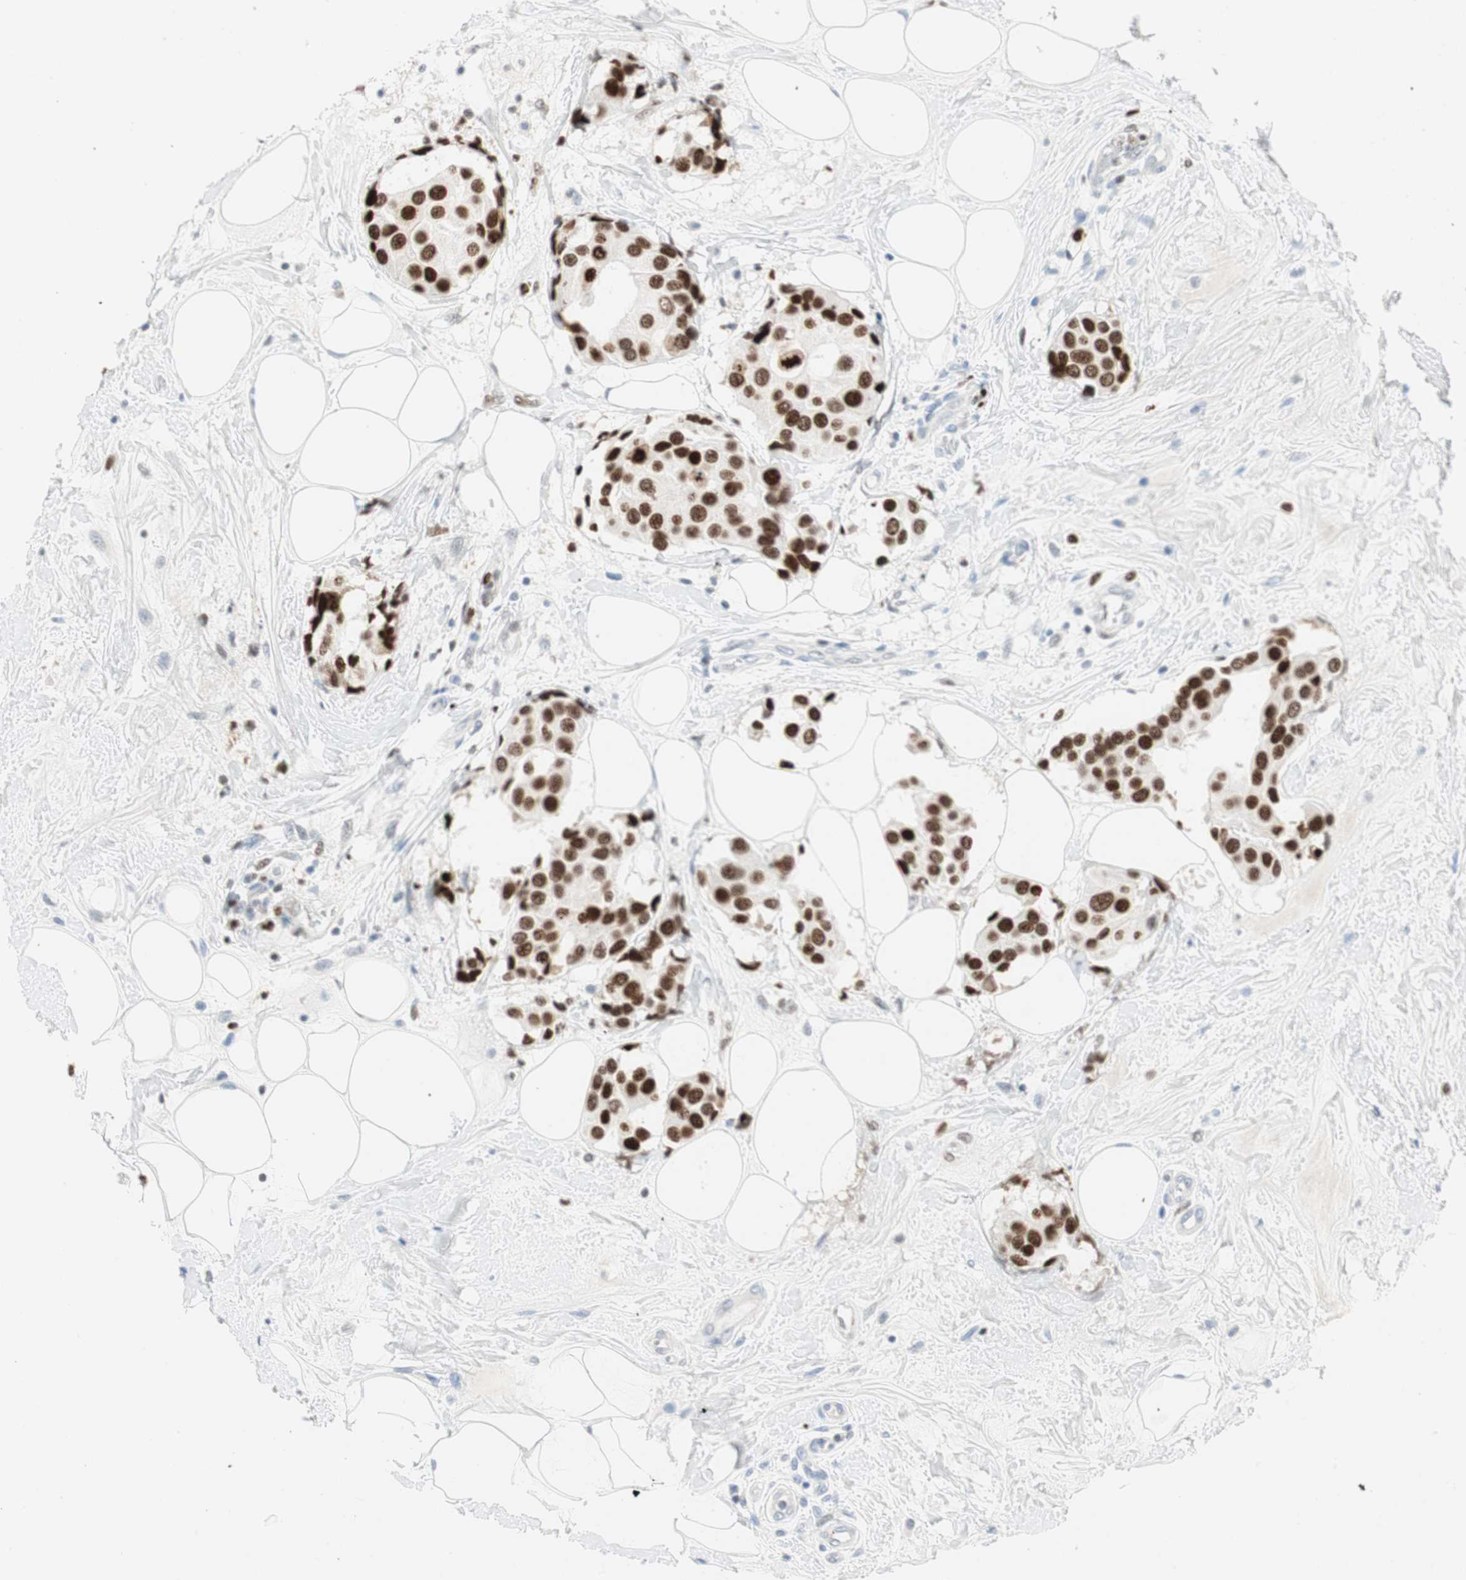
{"staining": {"intensity": "strong", "quantity": ">75%", "location": "nuclear"}, "tissue": "breast cancer", "cell_type": "Tumor cells", "image_type": "cancer", "snomed": [{"axis": "morphology", "description": "Normal tissue, NOS"}, {"axis": "morphology", "description": "Duct carcinoma"}, {"axis": "topography", "description": "Breast"}], "caption": "Brown immunohistochemical staining in invasive ductal carcinoma (breast) exhibits strong nuclear staining in approximately >75% of tumor cells.", "gene": "EZH2", "patient": {"sex": "female", "age": 39}}